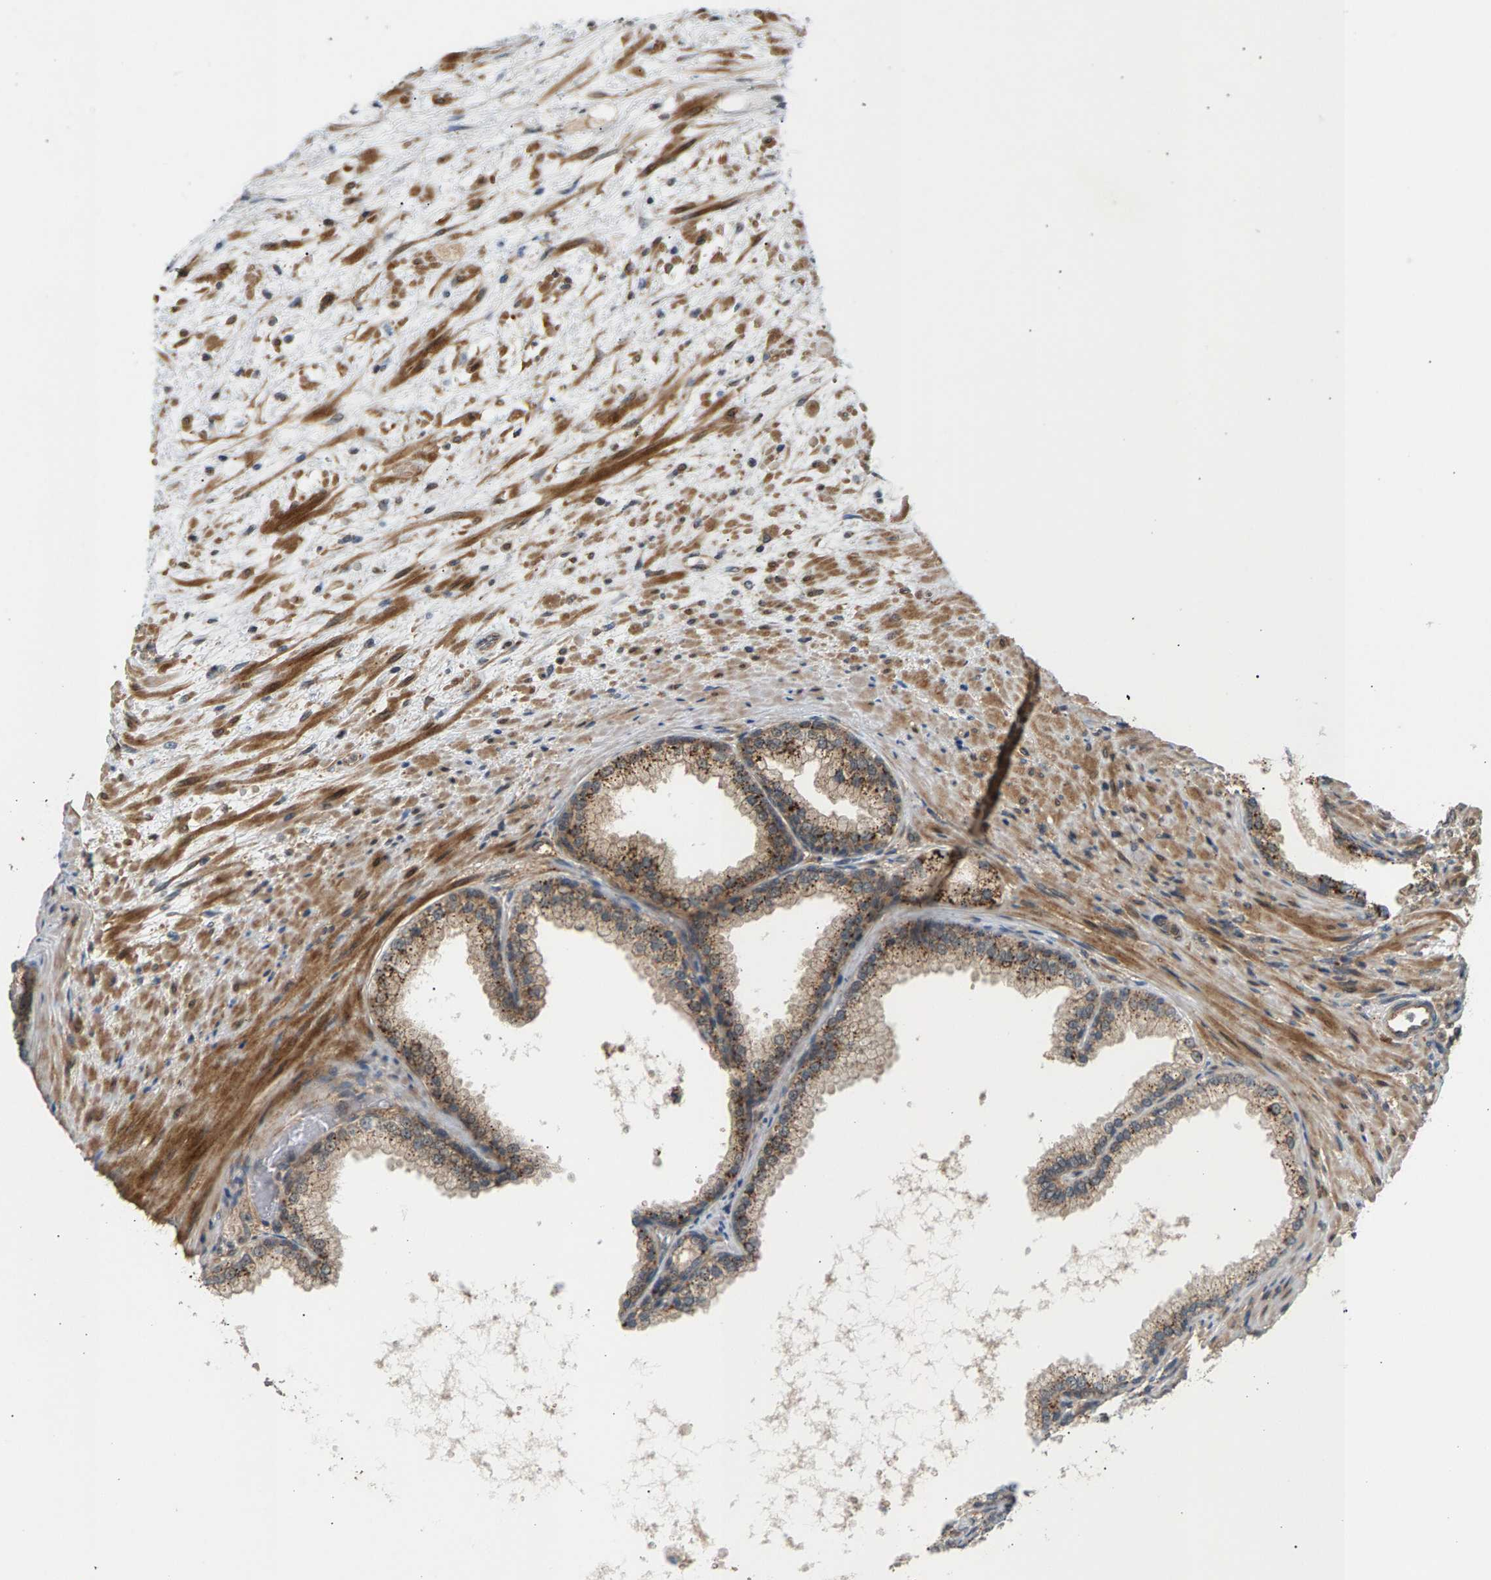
{"staining": {"intensity": "strong", "quantity": ">75%", "location": "cytoplasmic/membranous"}, "tissue": "prostate", "cell_type": "Glandular cells", "image_type": "normal", "snomed": [{"axis": "morphology", "description": "Normal tissue, NOS"}, {"axis": "topography", "description": "Prostate"}], "caption": "Unremarkable prostate was stained to show a protein in brown. There is high levels of strong cytoplasmic/membranous staining in about >75% of glandular cells. The staining is performed using DAB (3,3'-diaminobenzidine) brown chromogen to label protein expression. The nuclei are counter-stained blue using hematoxylin.", "gene": "MAP2K5", "patient": {"sex": "male", "age": 76}}